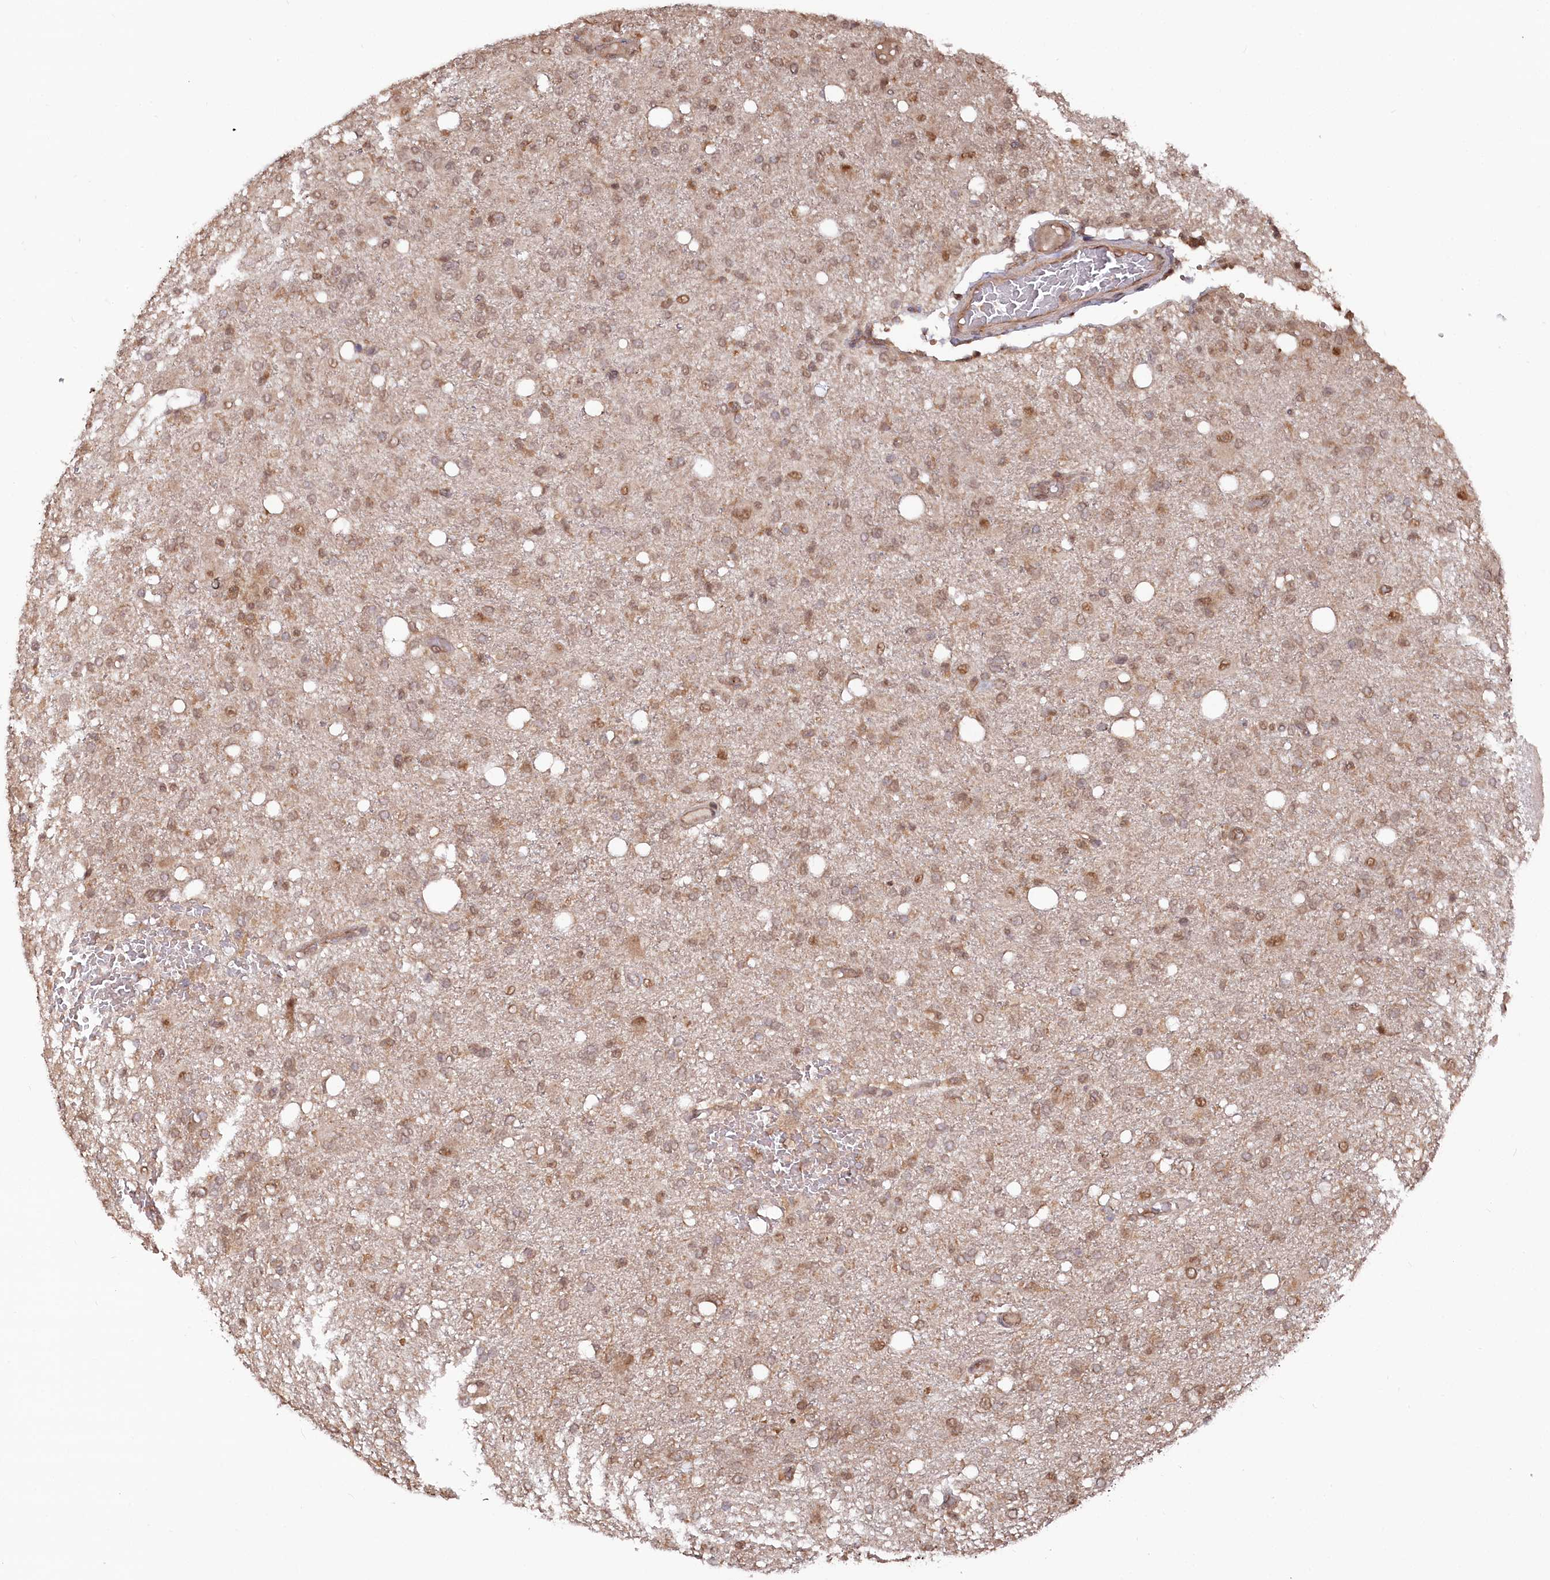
{"staining": {"intensity": "moderate", "quantity": ">75%", "location": "cytoplasmic/membranous,nuclear"}, "tissue": "glioma", "cell_type": "Tumor cells", "image_type": "cancer", "snomed": [{"axis": "morphology", "description": "Glioma, malignant, High grade"}, {"axis": "topography", "description": "Brain"}], "caption": "Glioma was stained to show a protein in brown. There is medium levels of moderate cytoplasmic/membranous and nuclear staining in approximately >75% of tumor cells.", "gene": "PSMA1", "patient": {"sex": "female", "age": 59}}